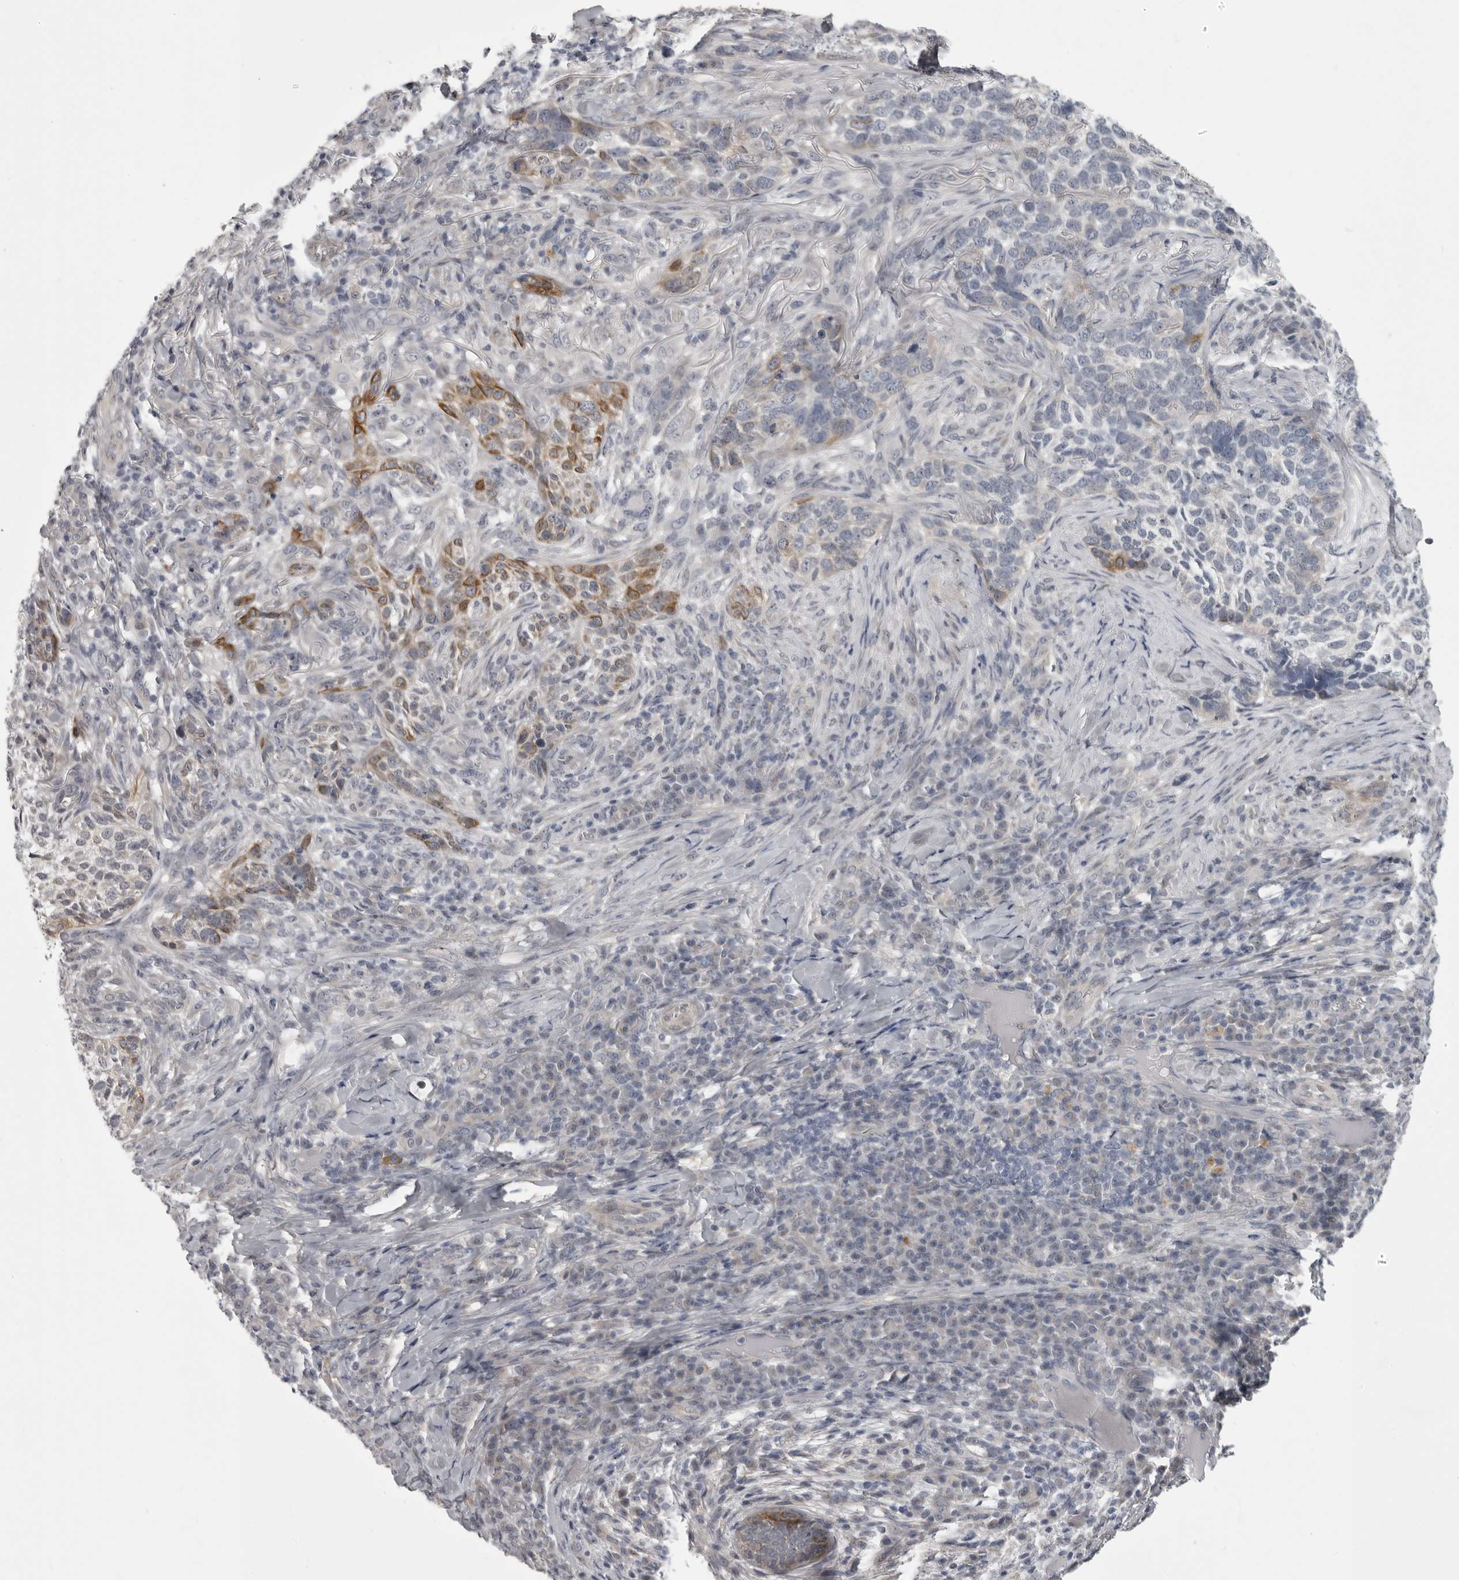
{"staining": {"intensity": "moderate", "quantity": "<25%", "location": "cytoplasmic/membranous"}, "tissue": "skin cancer", "cell_type": "Tumor cells", "image_type": "cancer", "snomed": [{"axis": "morphology", "description": "Basal cell carcinoma"}, {"axis": "topography", "description": "Skin"}], "caption": "Protein expression by immunohistochemistry reveals moderate cytoplasmic/membranous staining in approximately <25% of tumor cells in basal cell carcinoma (skin).", "gene": "EPHA10", "patient": {"sex": "female", "age": 64}}